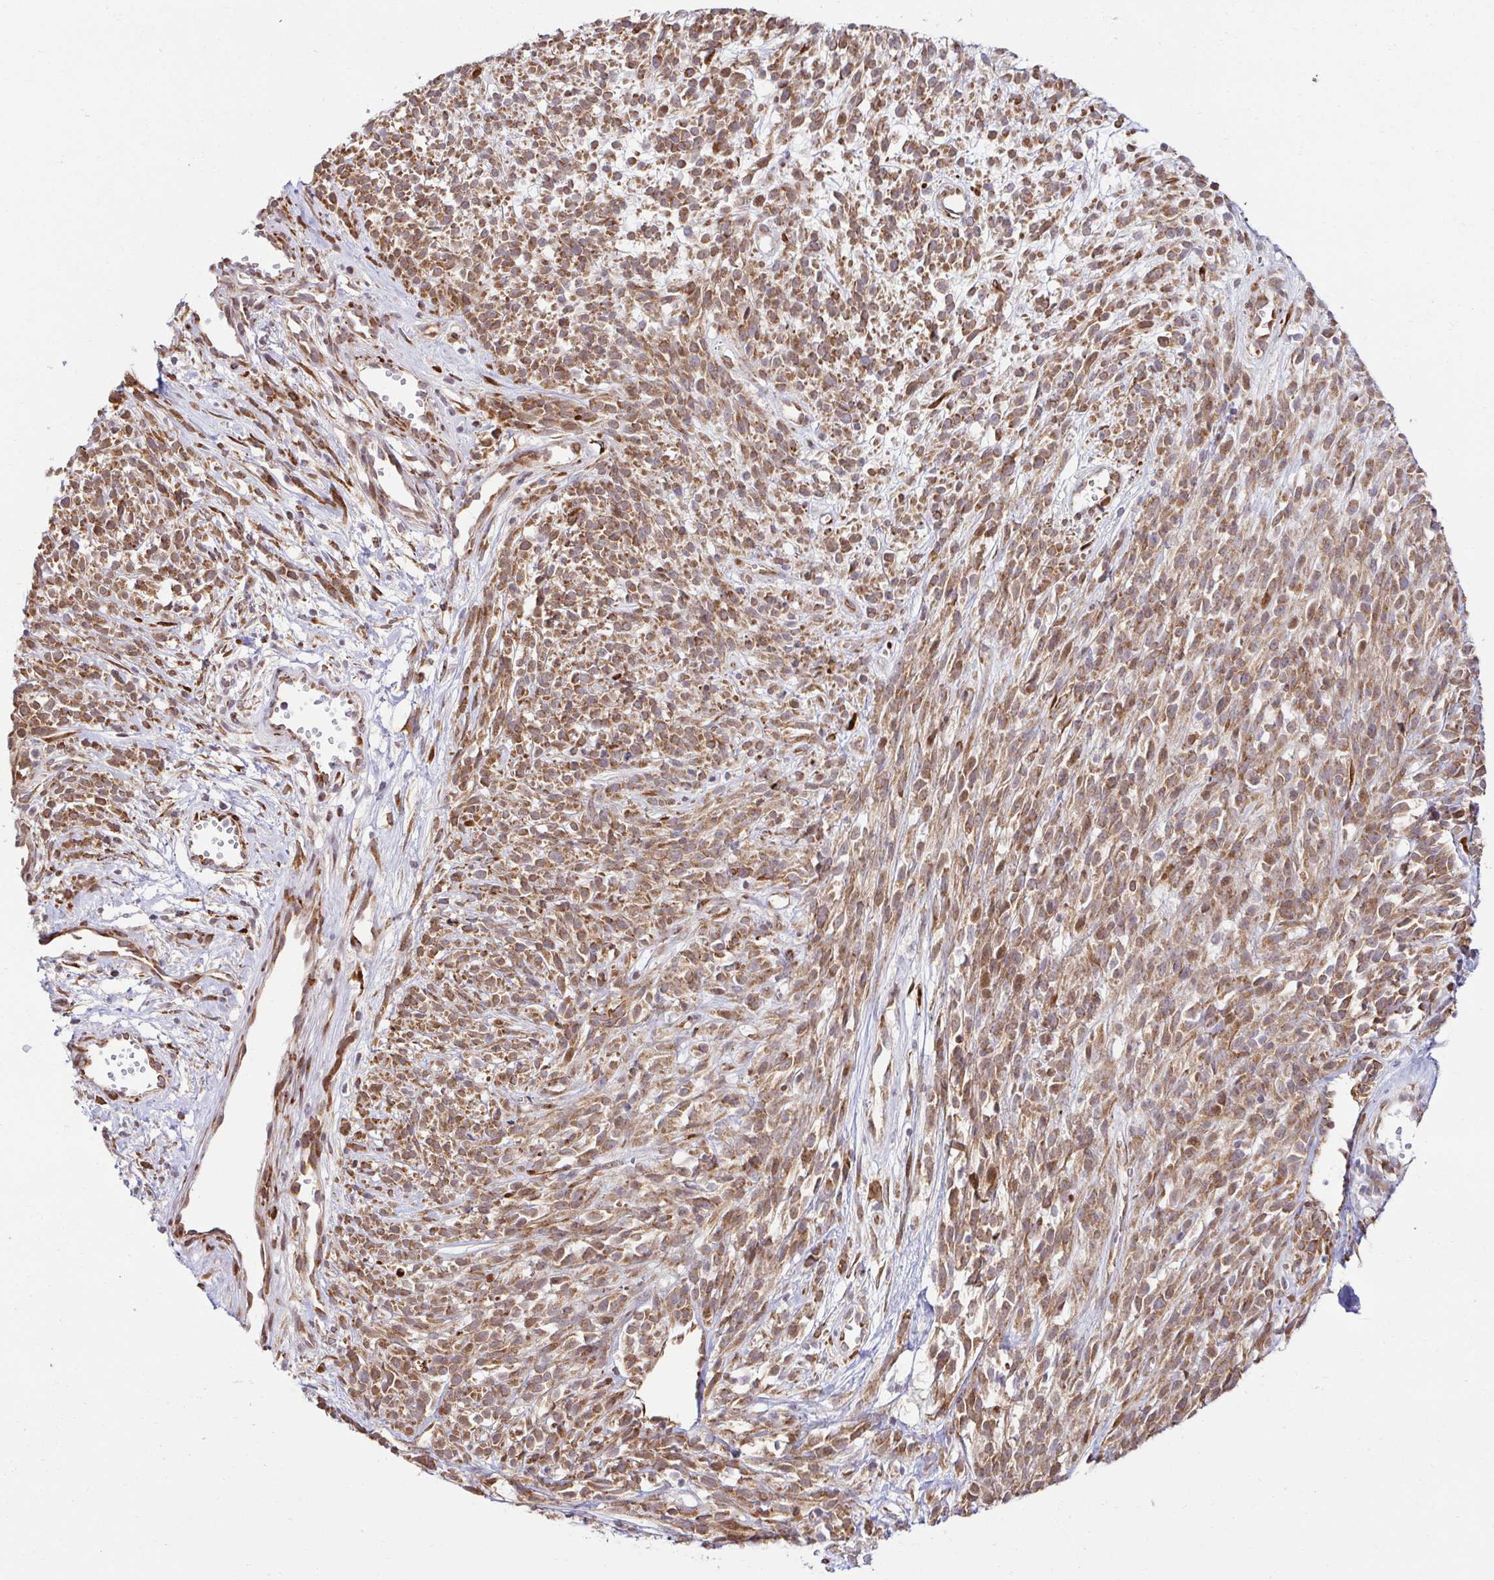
{"staining": {"intensity": "moderate", "quantity": ">75%", "location": "cytoplasmic/membranous"}, "tissue": "melanoma", "cell_type": "Tumor cells", "image_type": "cancer", "snomed": [{"axis": "morphology", "description": "Malignant melanoma, NOS"}, {"axis": "topography", "description": "Skin"}, {"axis": "topography", "description": "Skin of trunk"}], "caption": "A brown stain labels moderate cytoplasmic/membranous expression of a protein in melanoma tumor cells. The staining was performed using DAB to visualize the protein expression in brown, while the nuclei were stained in blue with hematoxylin (Magnification: 20x).", "gene": "HPS1", "patient": {"sex": "male", "age": 74}}